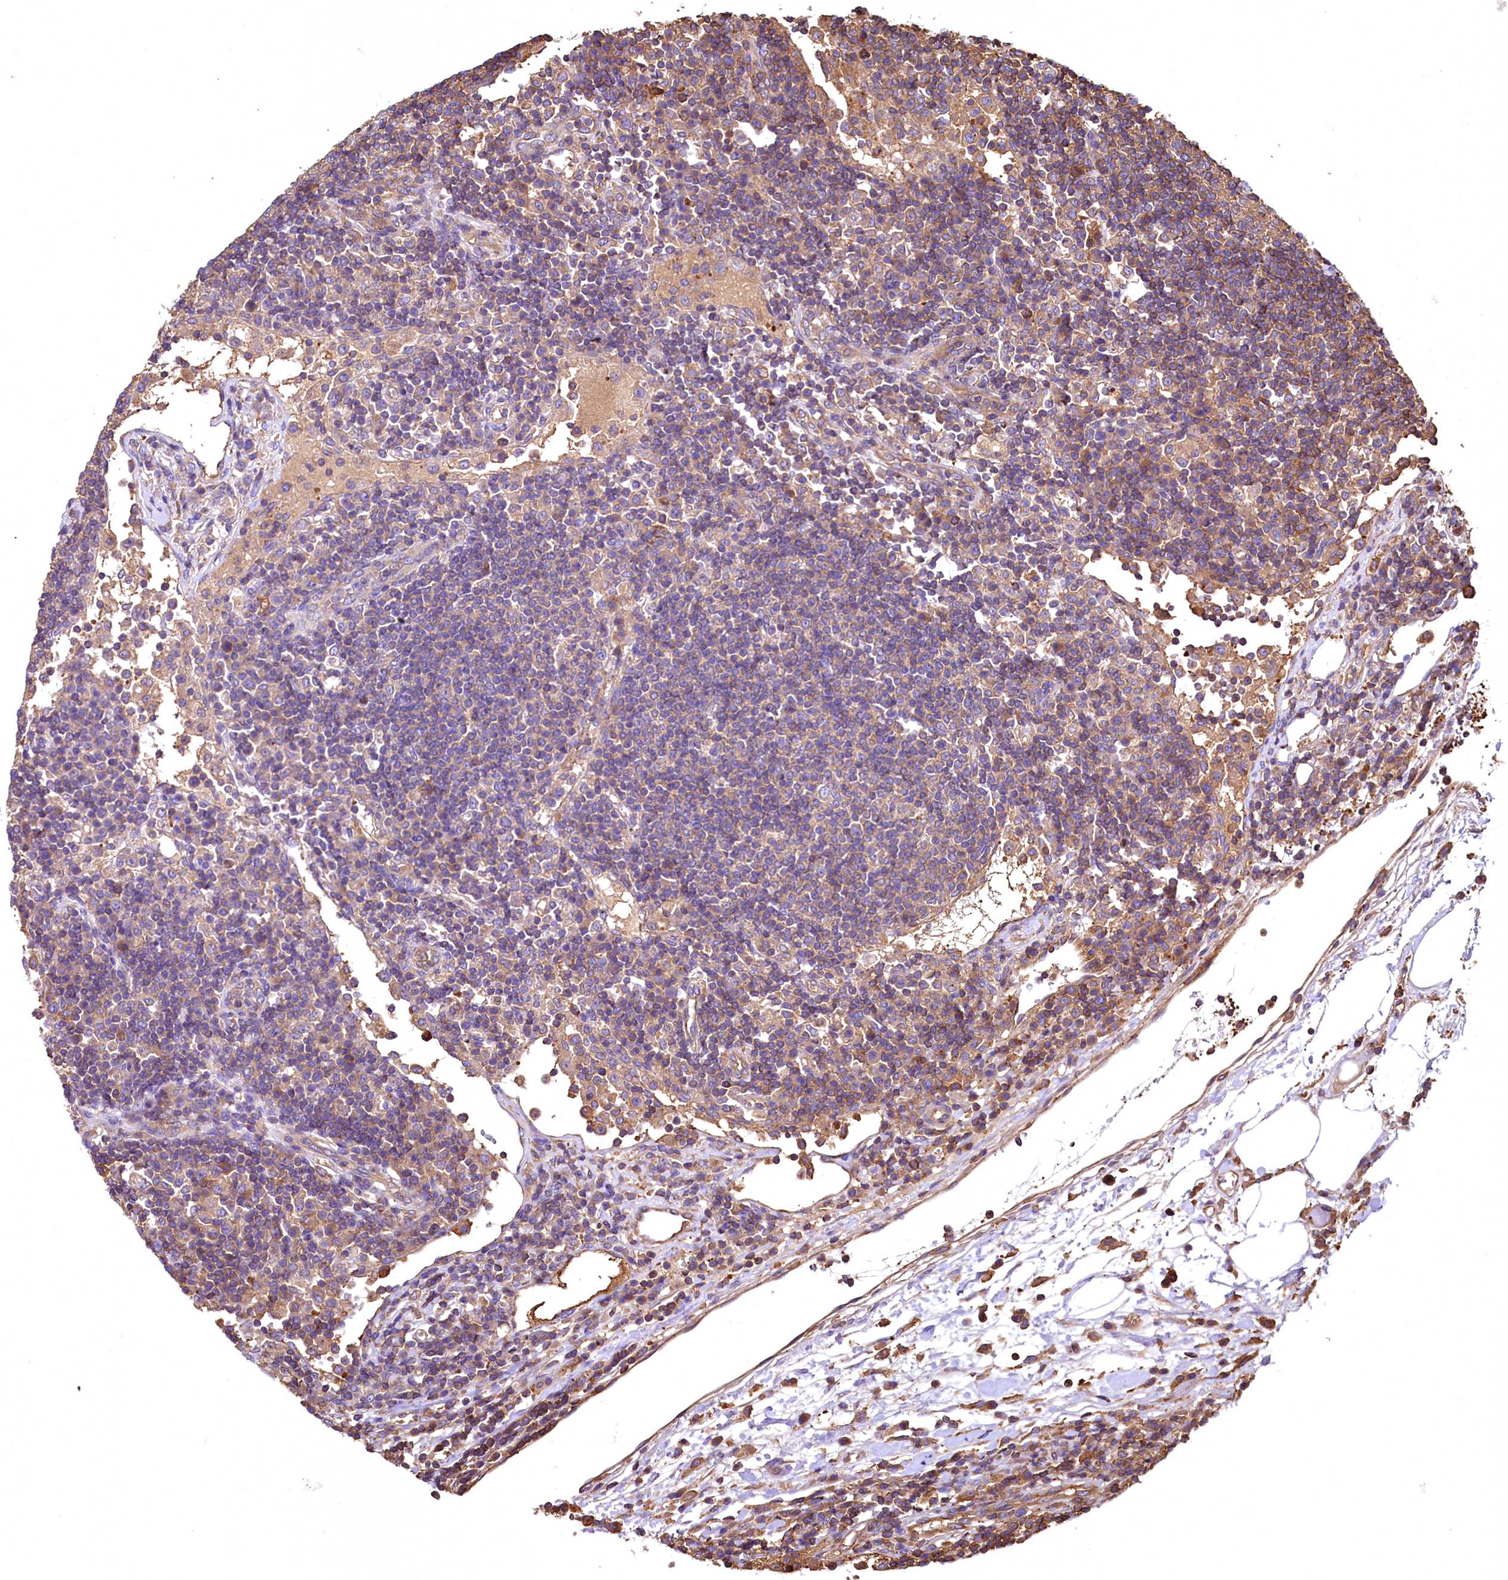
{"staining": {"intensity": "negative", "quantity": "none", "location": "none"}, "tissue": "lymph node", "cell_type": "Germinal center cells", "image_type": "normal", "snomed": [{"axis": "morphology", "description": "Normal tissue, NOS"}, {"axis": "topography", "description": "Lymph node"}], "caption": "Protein analysis of benign lymph node demonstrates no significant staining in germinal center cells.", "gene": "RARS2", "patient": {"sex": "female", "age": 53}}